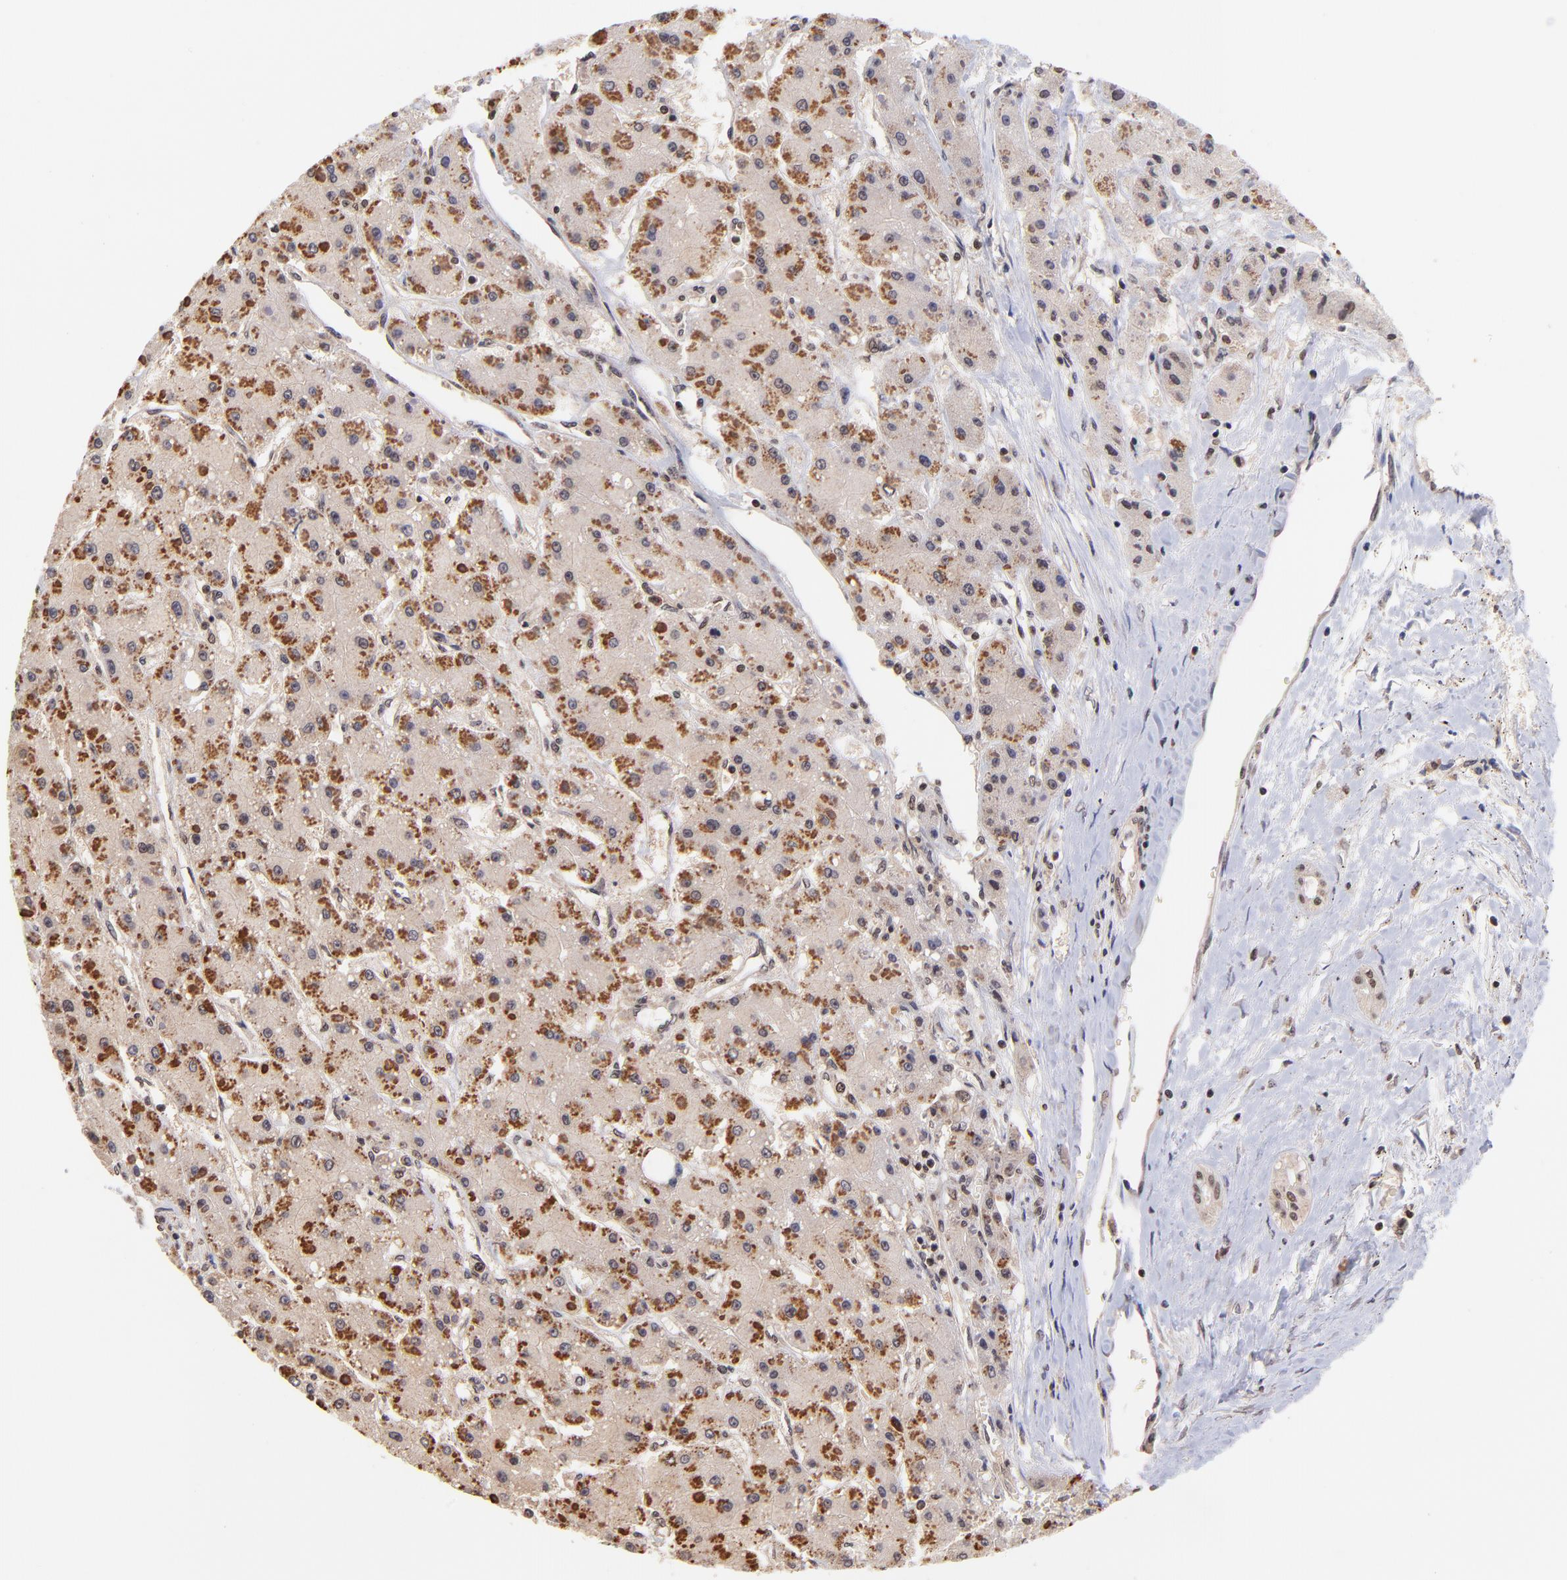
{"staining": {"intensity": "moderate", "quantity": ">75%", "location": "cytoplasmic/membranous"}, "tissue": "liver cancer", "cell_type": "Tumor cells", "image_type": "cancer", "snomed": [{"axis": "morphology", "description": "Carcinoma, Hepatocellular, NOS"}, {"axis": "topography", "description": "Liver"}], "caption": "Liver hepatocellular carcinoma stained with DAB immunohistochemistry (IHC) displays medium levels of moderate cytoplasmic/membranous staining in about >75% of tumor cells.", "gene": "WDR25", "patient": {"sex": "female", "age": 52}}